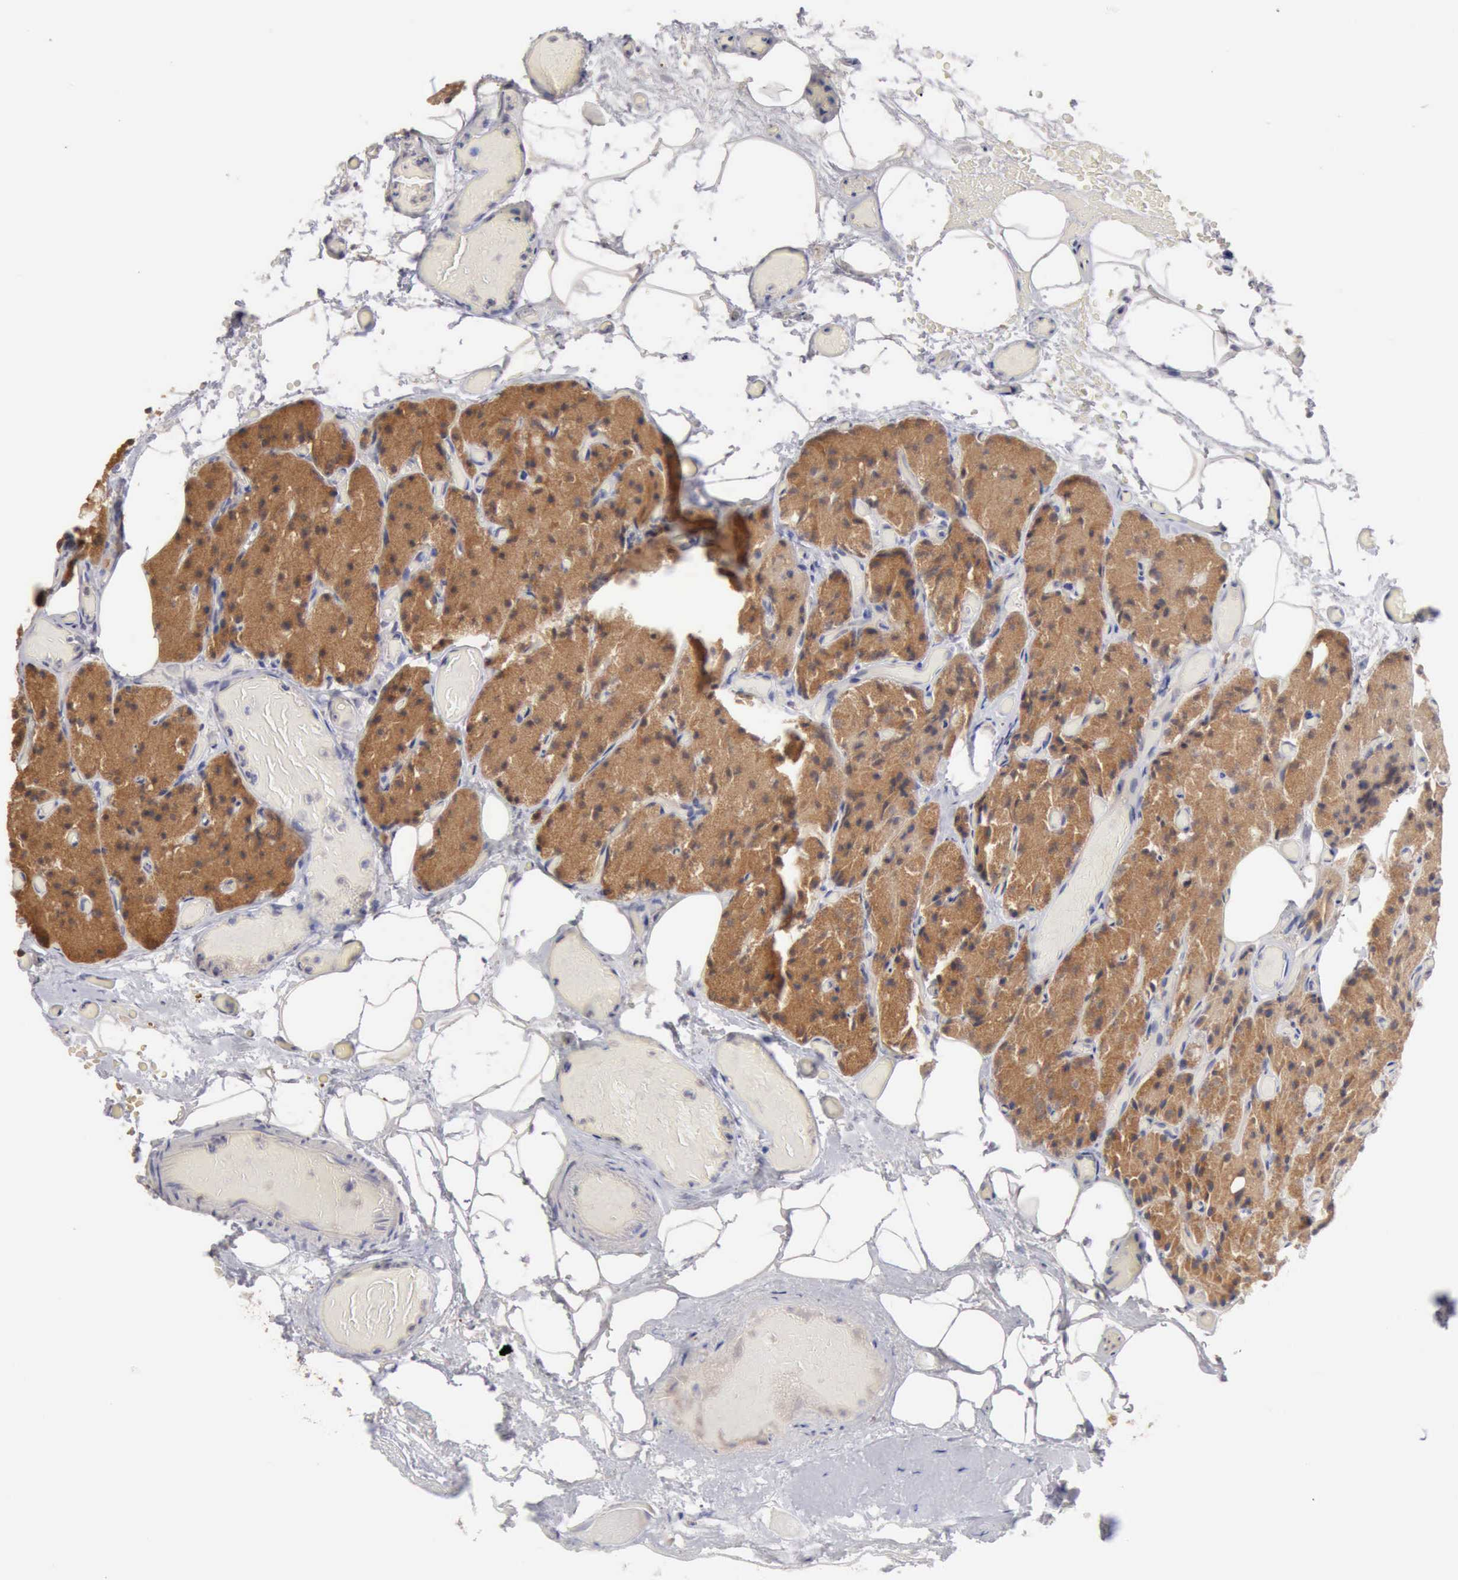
{"staining": {"intensity": "strong", "quantity": ">75%", "location": "cytoplasmic/membranous"}, "tissue": "parathyroid gland", "cell_type": "Glandular cells", "image_type": "normal", "snomed": [{"axis": "morphology", "description": "Normal tissue, NOS"}, {"axis": "topography", "description": "Skeletal muscle"}, {"axis": "topography", "description": "Parathyroid gland"}], "caption": "Approximately >75% of glandular cells in benign human parathyroid gland exhibit strong cytoplasmic/membranous protein expression as visualized by brown immunohistochemical staining.", "gene": "PTGR2", "patient": {"sex": "female", "age": 37}}